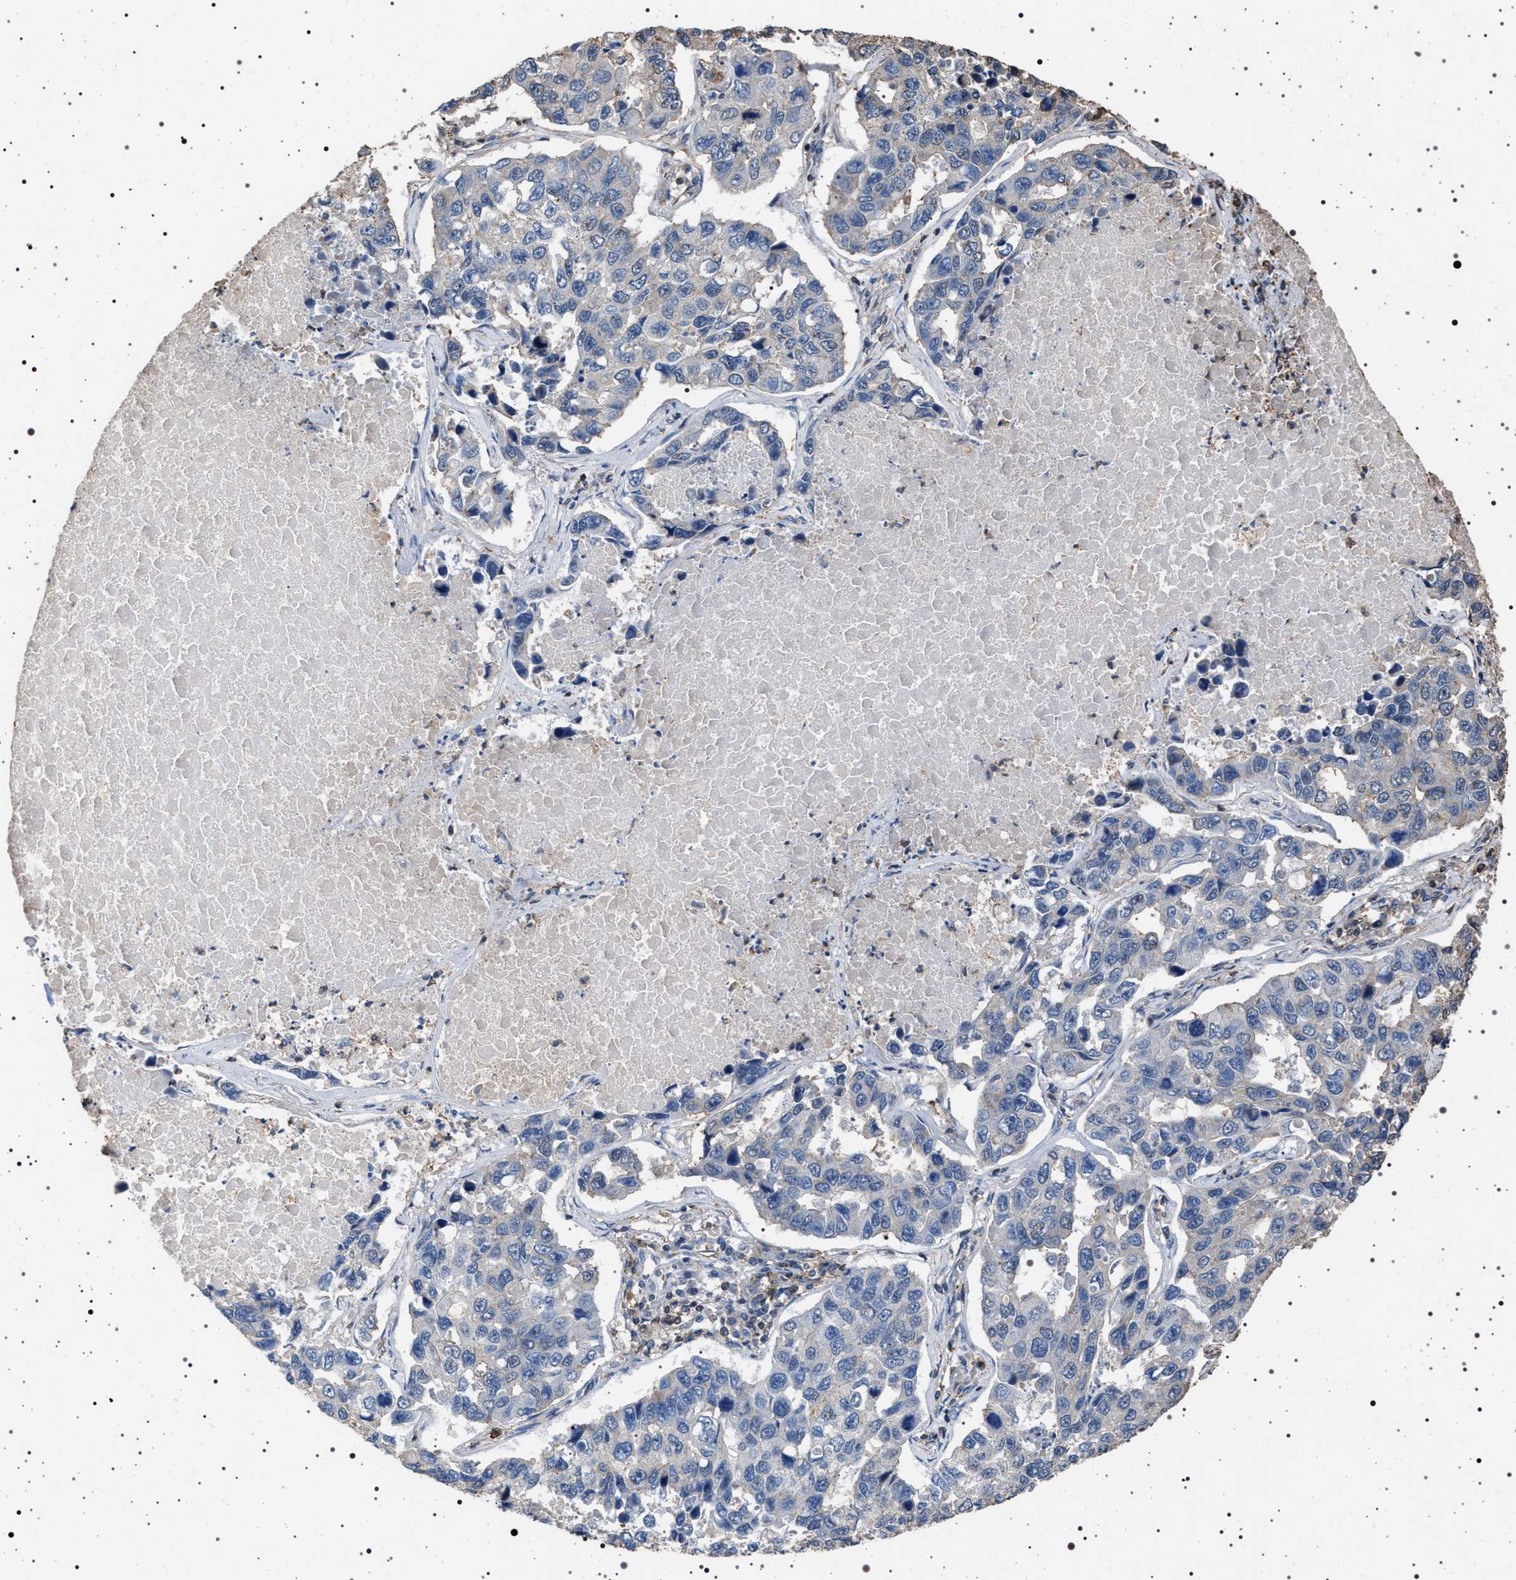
{"staining": {"intensity": "negative", "quantity": "none", "location": "none"}, "tissue": "lung cancer", "cell_type": "Tumor cells", "image_type": "cancer", "snomed": [{"axis": "morphology", "description": "Adenocarcinoma, NOS"}, {"axis": "topography", "description": "Lung"}], "caption": "A high-resolution image shows immunohistochemistry (IHC) staining of adenocarcinoma (lung), which displays no significant staining in tumor cells. Brightfield microscopy of immunohistochemistry (IHC) stained with DAB (3,3'-diaminobenzidine) (brown) and hematoxylin (blue), captured at high magnification.", "gene": "SMAP2", "patient": {"sex": "male", "age": 64}}